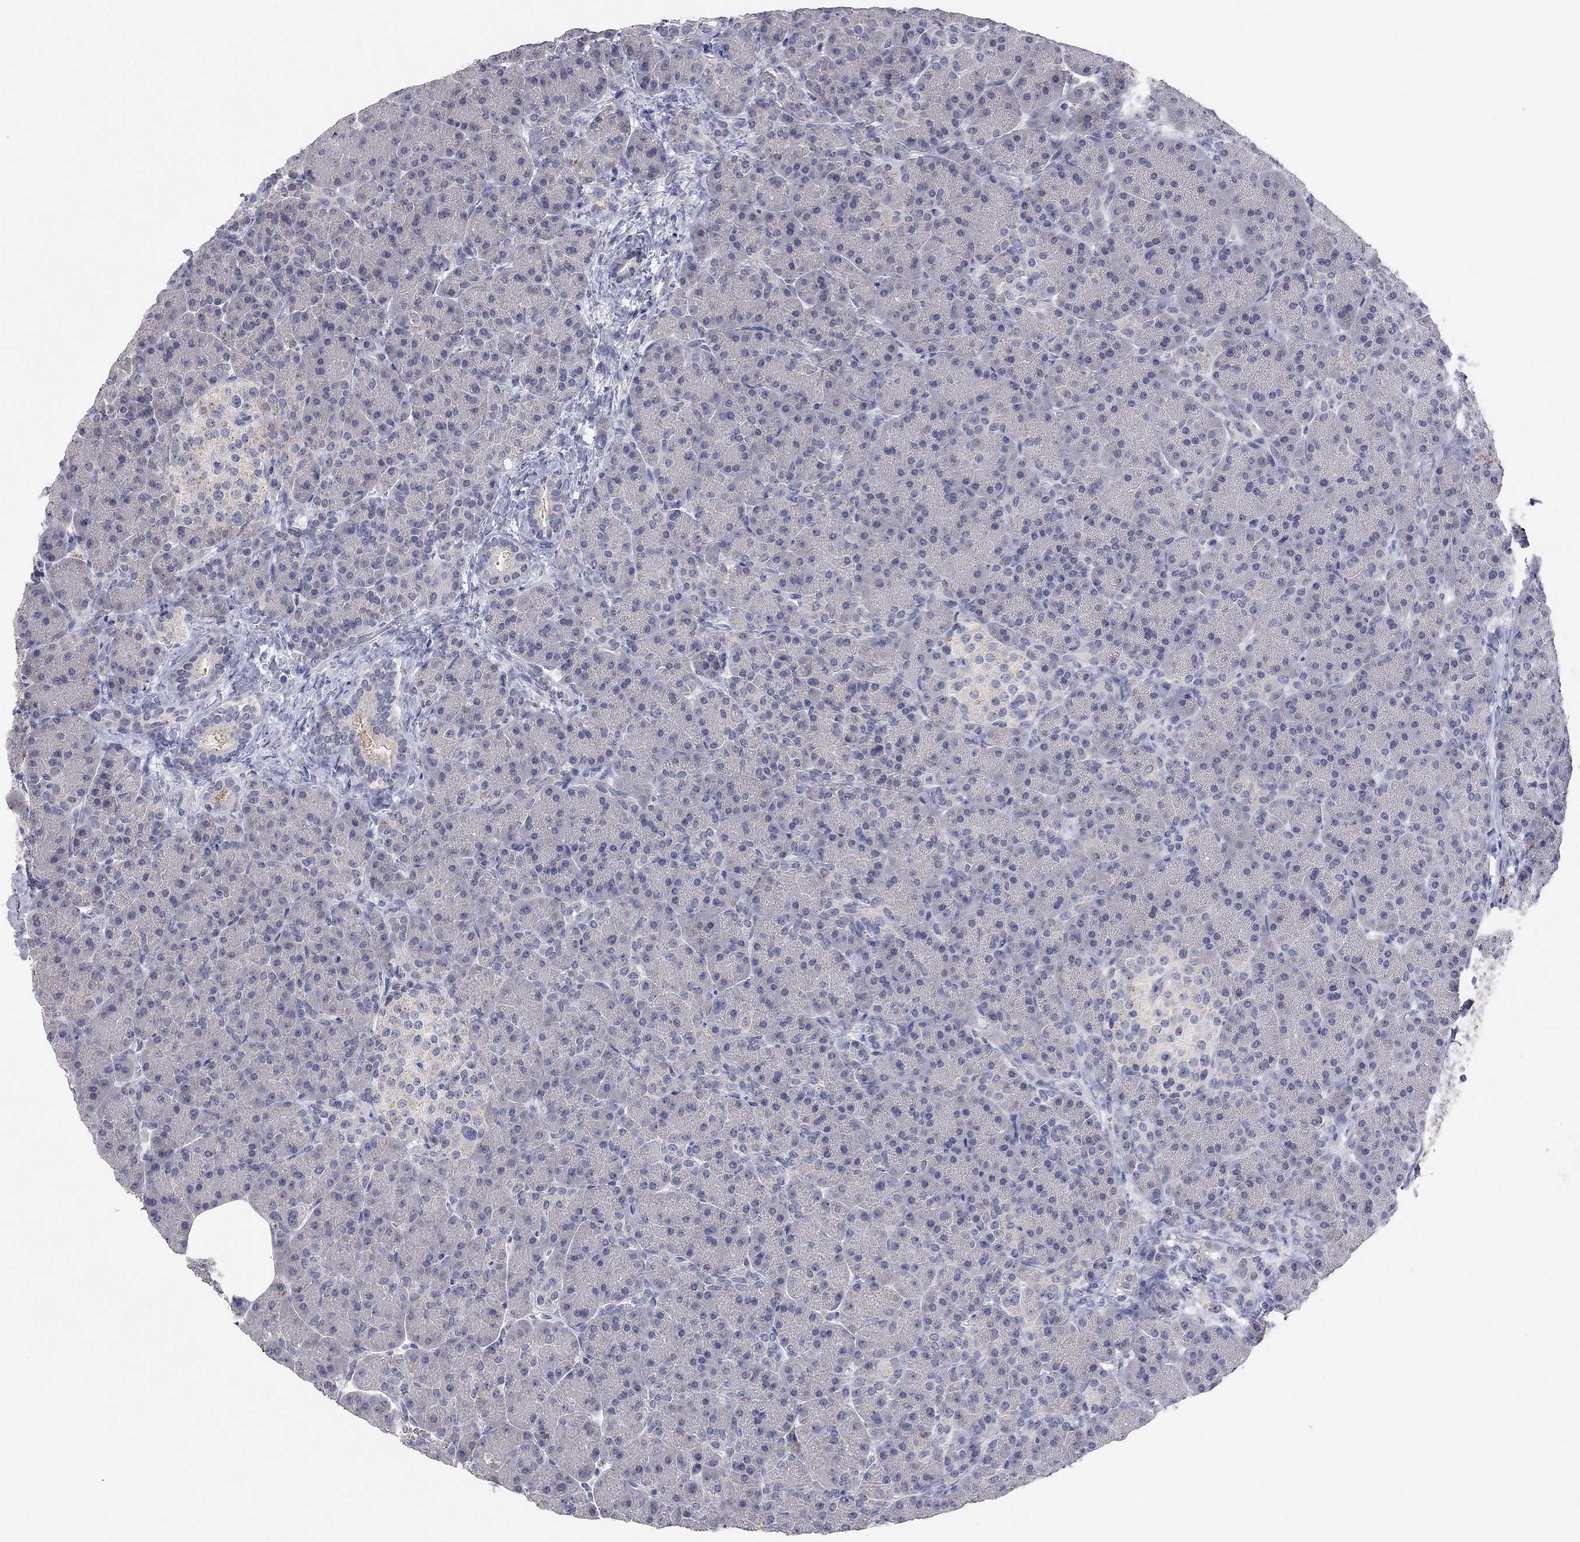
{"staining": {"intensity": "negative", "quantity": "none", "location": "none"}, "tissue": "pancreas", "cell_type": "Exocrine glandular cells", "image_type": "normal", "snomed": [{"axis": "morphology", "description": "Normal tissue, NOS"}, {"axis": "topography", "description": "Pancreas"}], "caption": "High power microscopy image of an immunohistochemistry (IHC) photomicrograph of normal pancreas, revealing no significant staining in exocrine glandular cells.", "gene": "MMP13", "patient": {"sex": "female", "age": 63}}